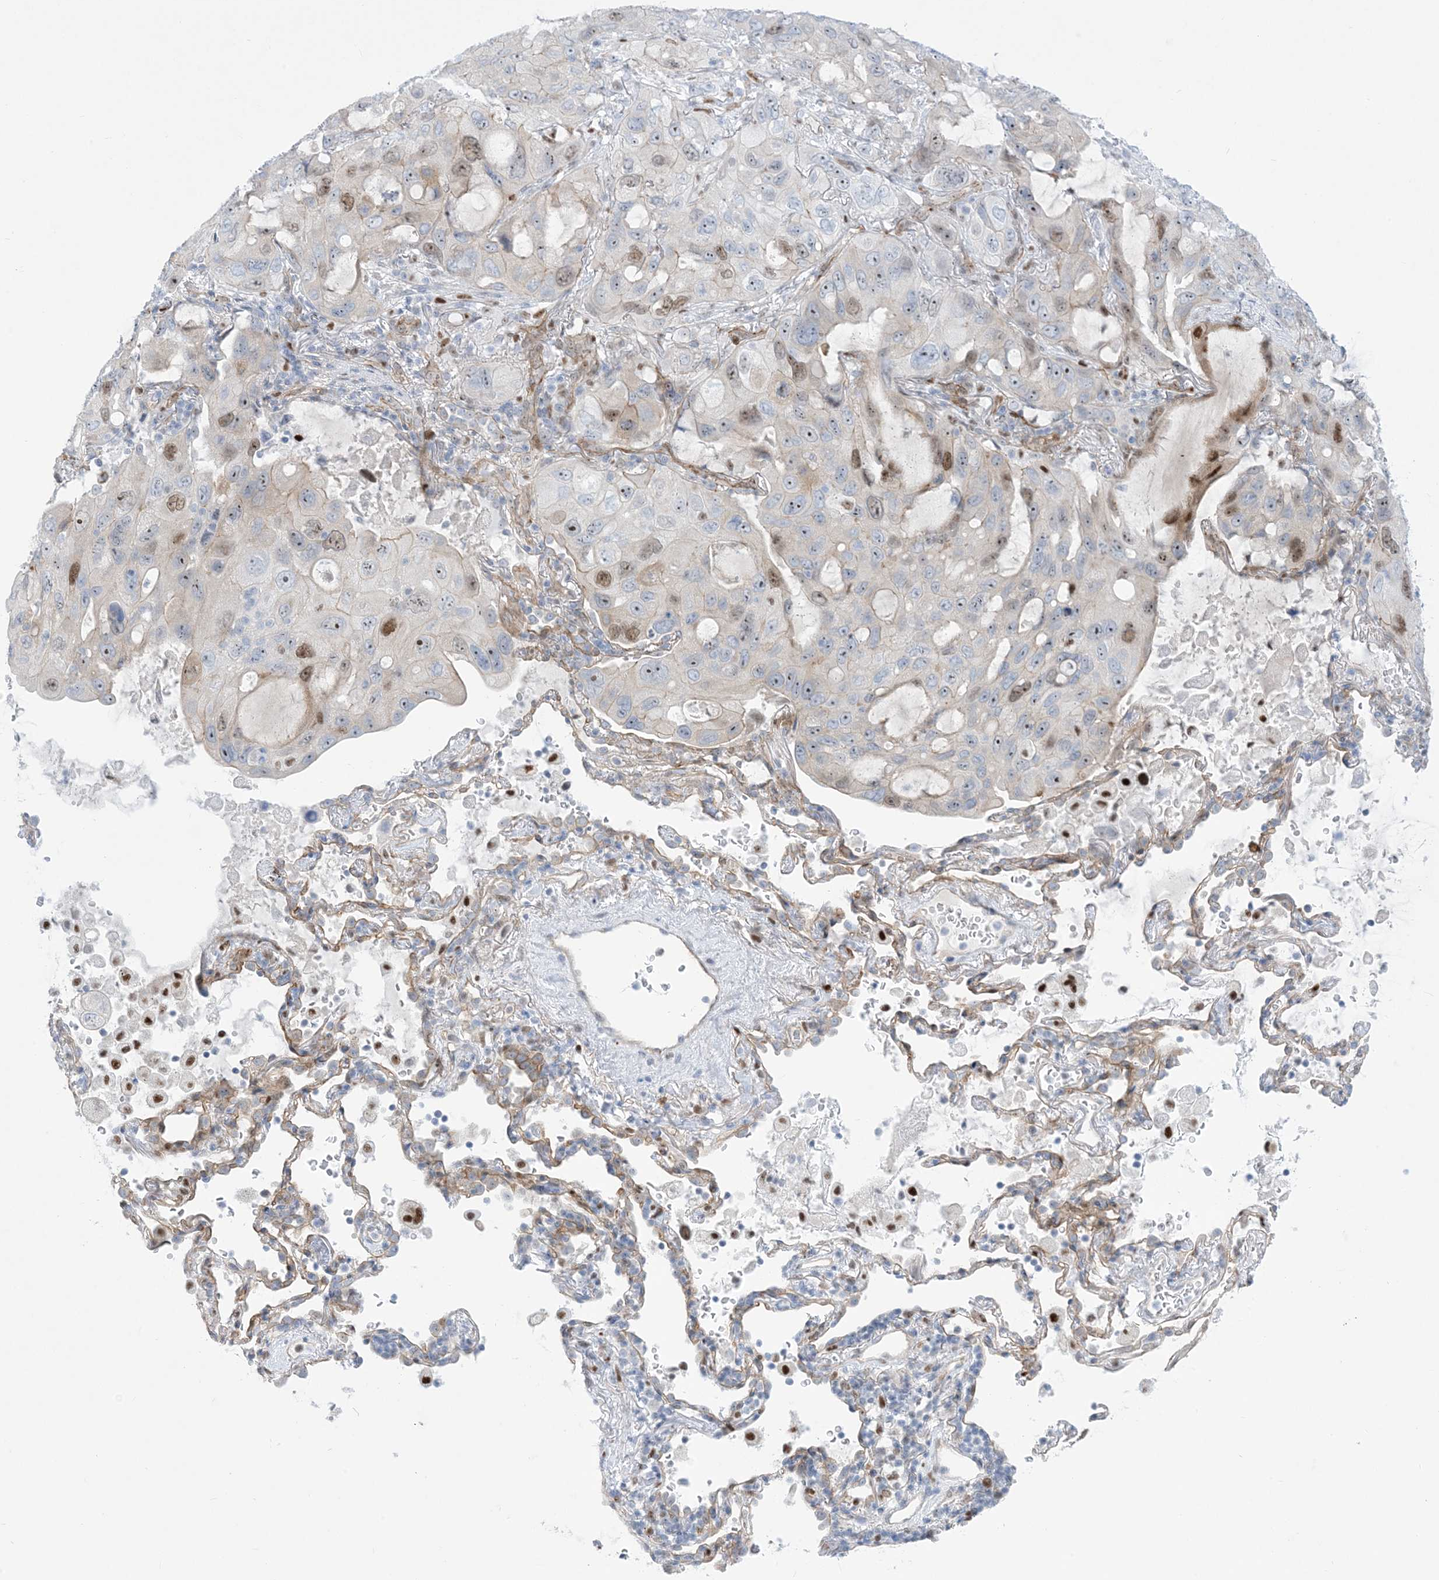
{"staining": {"intensity": "moderate", "quantity": "<25%", "location": "nuclear"}, "tissue": "lung cancer", "cell_type": "Tumor cells", "image_type": "cancer", "snomed": [{"axis": "morphology", "description": "Squamous cell carcinoma, NOS"}, {"axis": "topography", "description": "Lung"}], "caption": "Immunohistochemistry (IHC) staining of squamous cell carcinoma (lung), which exhibits low levels of moderate nuclear staining in about <25% of tumor cells indicating moderate nuclear protein positivity. The staining was performed using DAB (3,3'-diaminobenzidine) (brown) for protein detection and nuclei were counterstained in hematoxylin (blue).", "gene": "MARS2", "patient": {"sex": "female", "age": 73}}